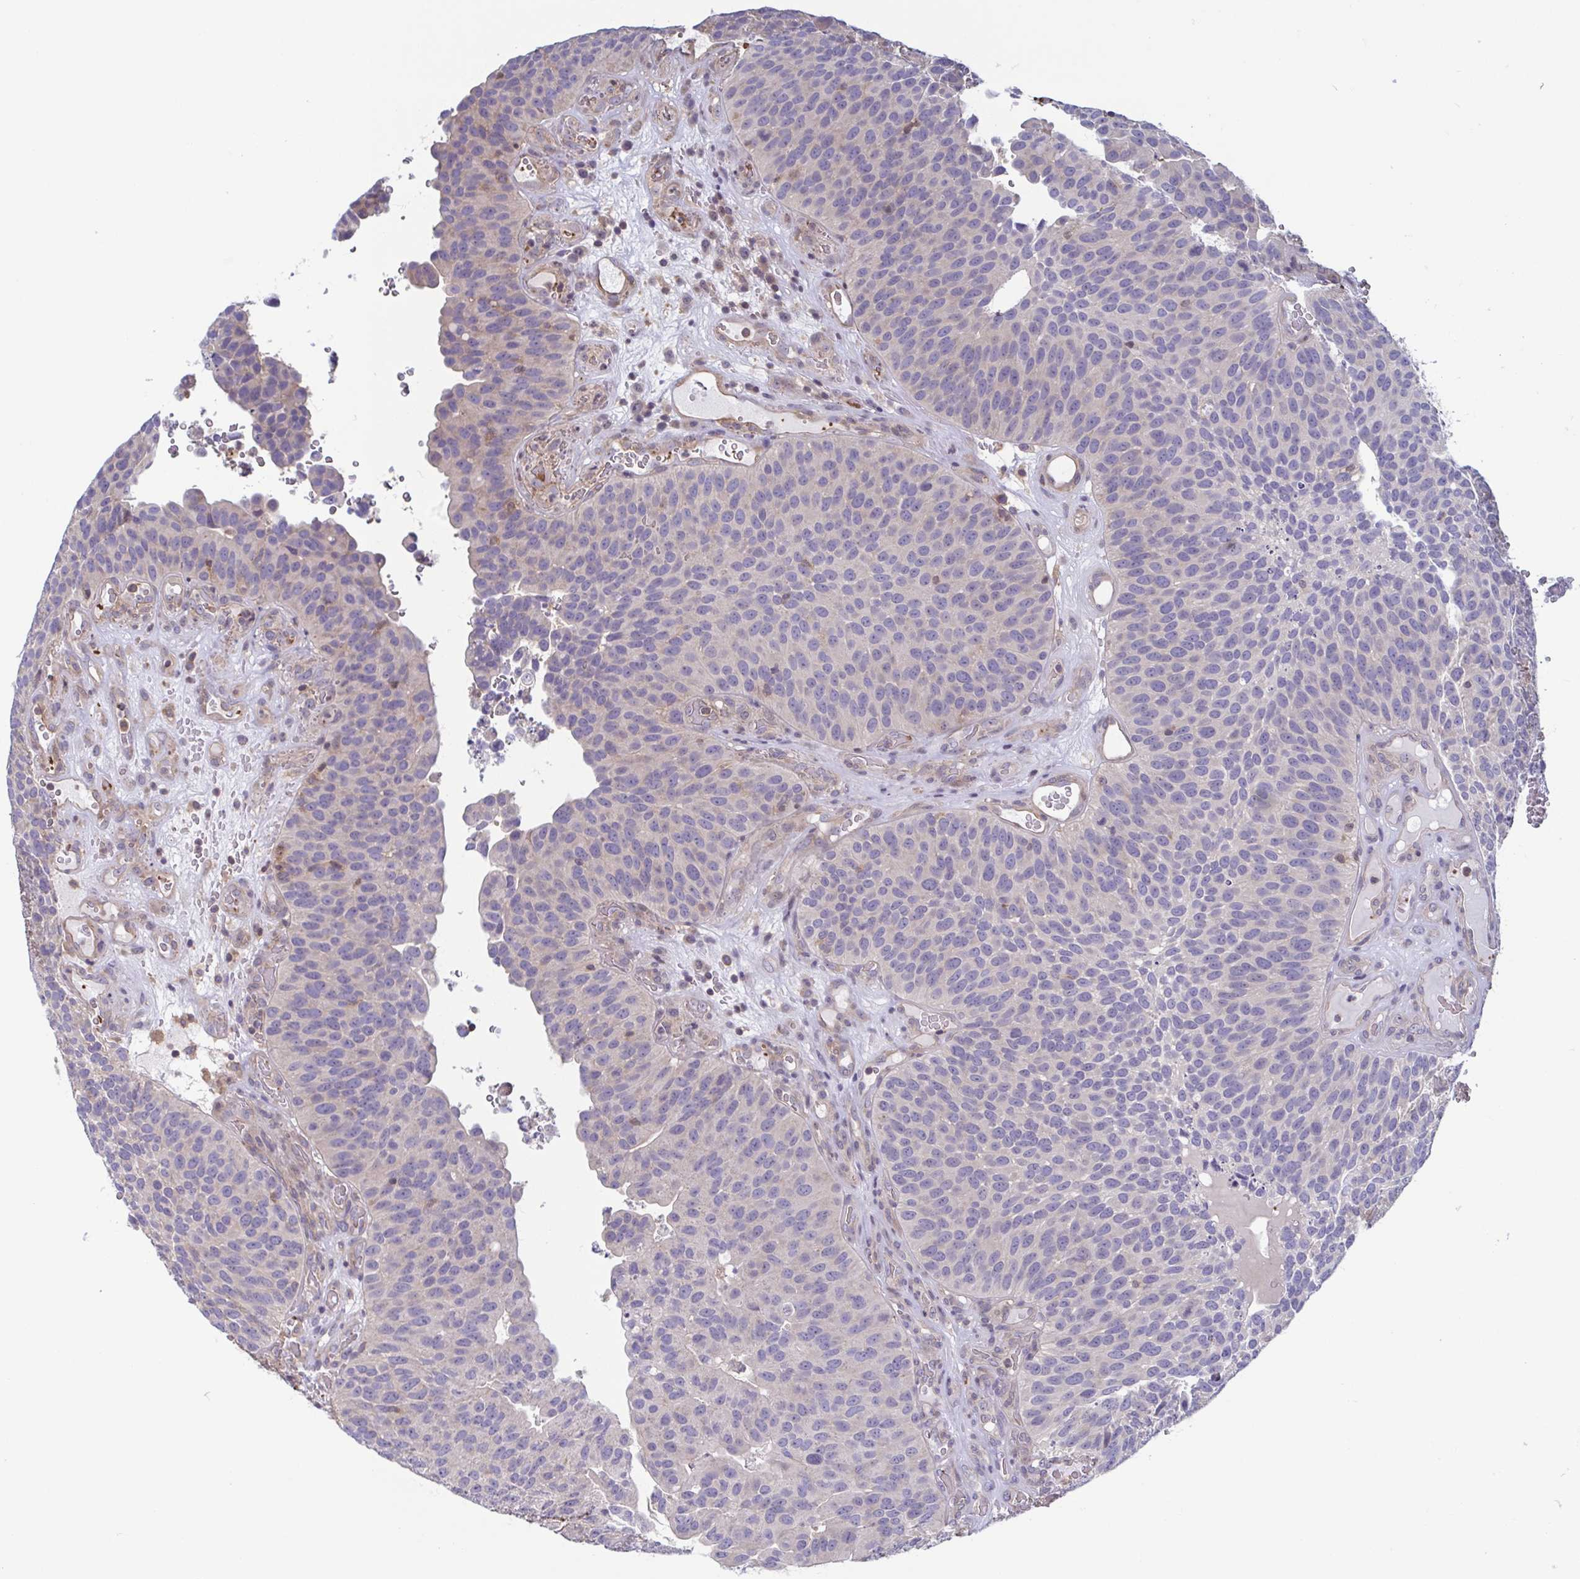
{"staining": {"intensity": "negative", "quantity": "none", "location": "none"}, "tissue": "urothelial cancer", "cell_type": "Tumor cells", "image_type": "cancer", "snomed": [{"axis": "morphology", "description": "Urothelial carcinoma, Low grade"}, {"axis": "topography", "description": "Urinary bladder"}], "caption": "Histopathology image shows no significant protein expression in tumor cells of urothelial carcinoma (low-grade).", "gene": "LRRC38", "patient": {"sex": "male", "age": 76}}